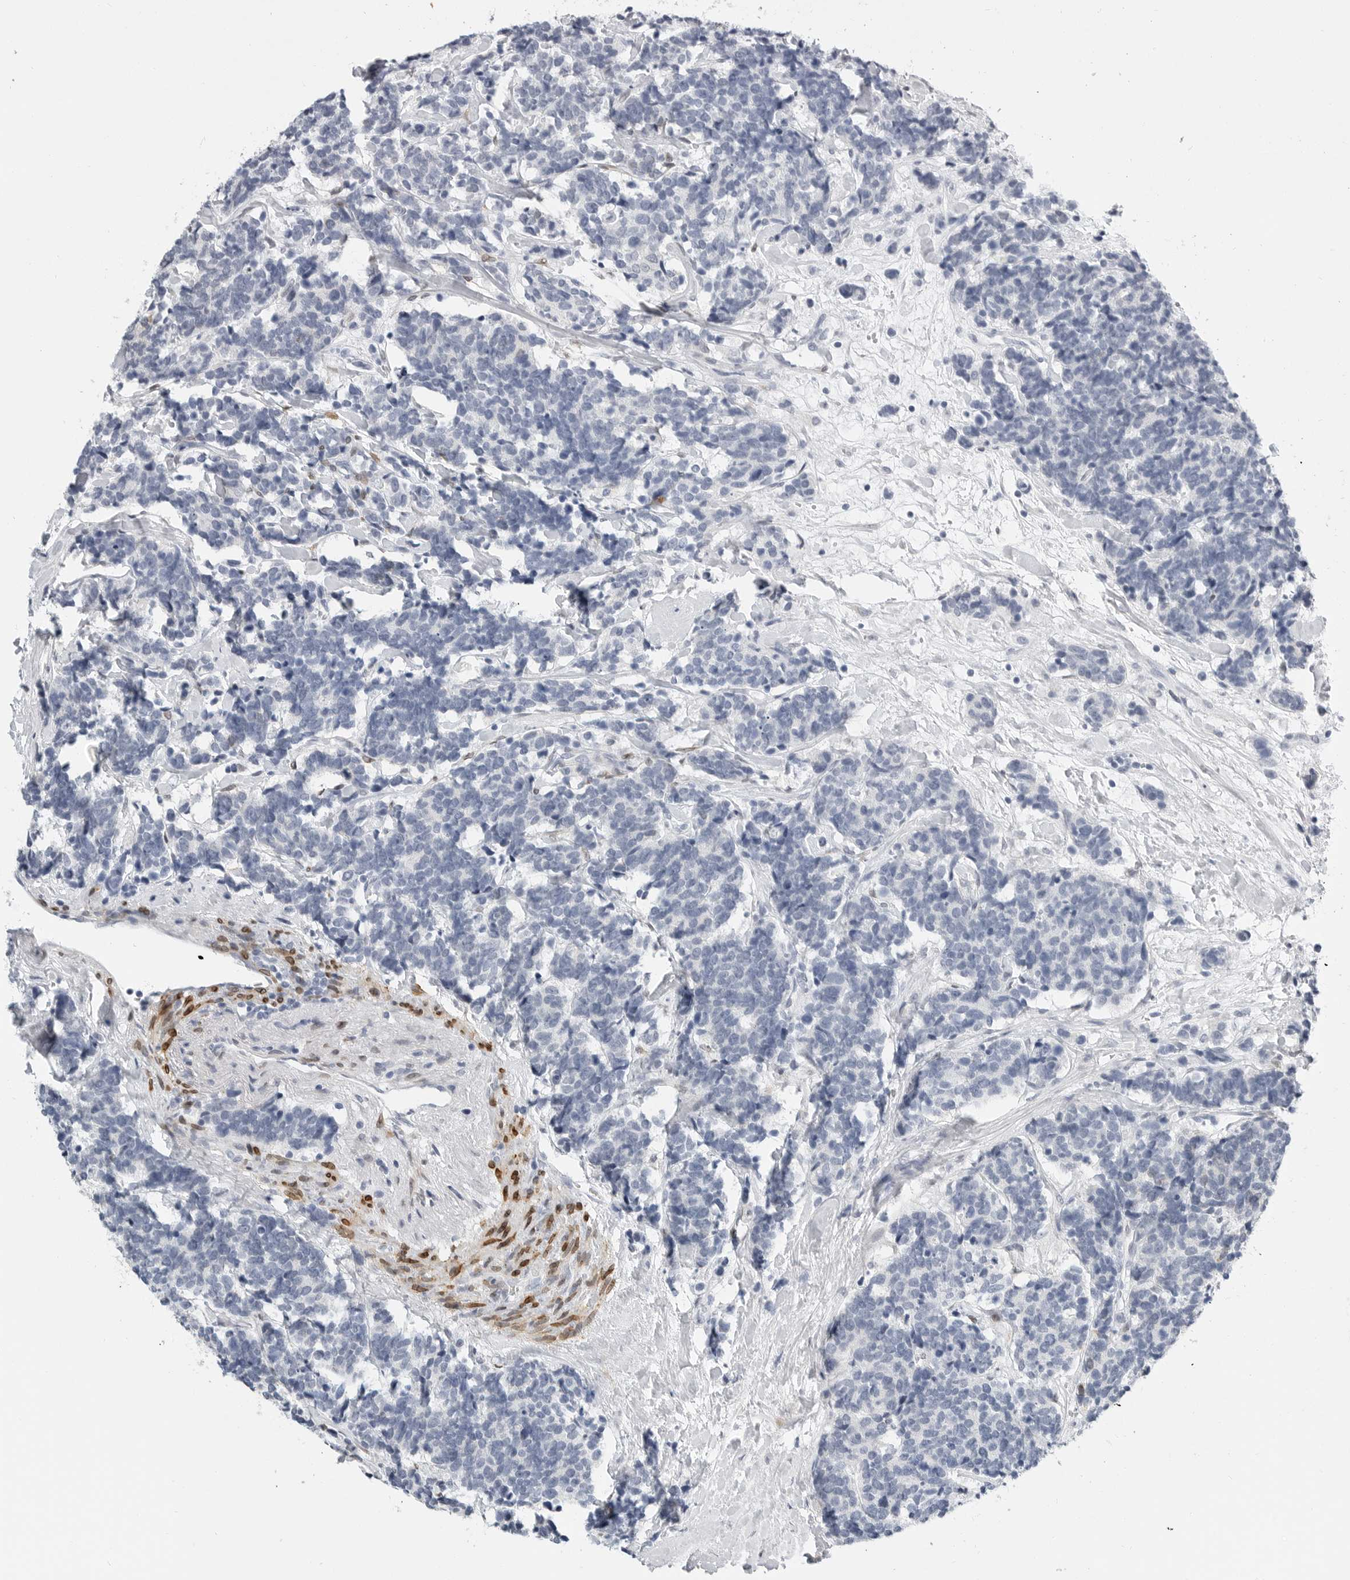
{"staining": {"intensity": "negative", "quantity": "none", "location": "none"}, "tissue": "carcinoid", "cell_type": "Tumor cells", "image_type": "cancer", "snomed": [{"axis": "morphology", "description": "Carcinoma, NOS"}, {"axis": "morphology", "description": "Carcinoid, malignant, NOS"}, {"axis": "topography", "description": "Urinary bladder"}], "caption": "Immunohistochemistry micrograph of carcinoid stained for a protein (brown), which exhibits no positivity in tumor cells. Nuclei are stained in blue.", "gene": "PLN", "patient": {"sex": "male", "age": 57}}